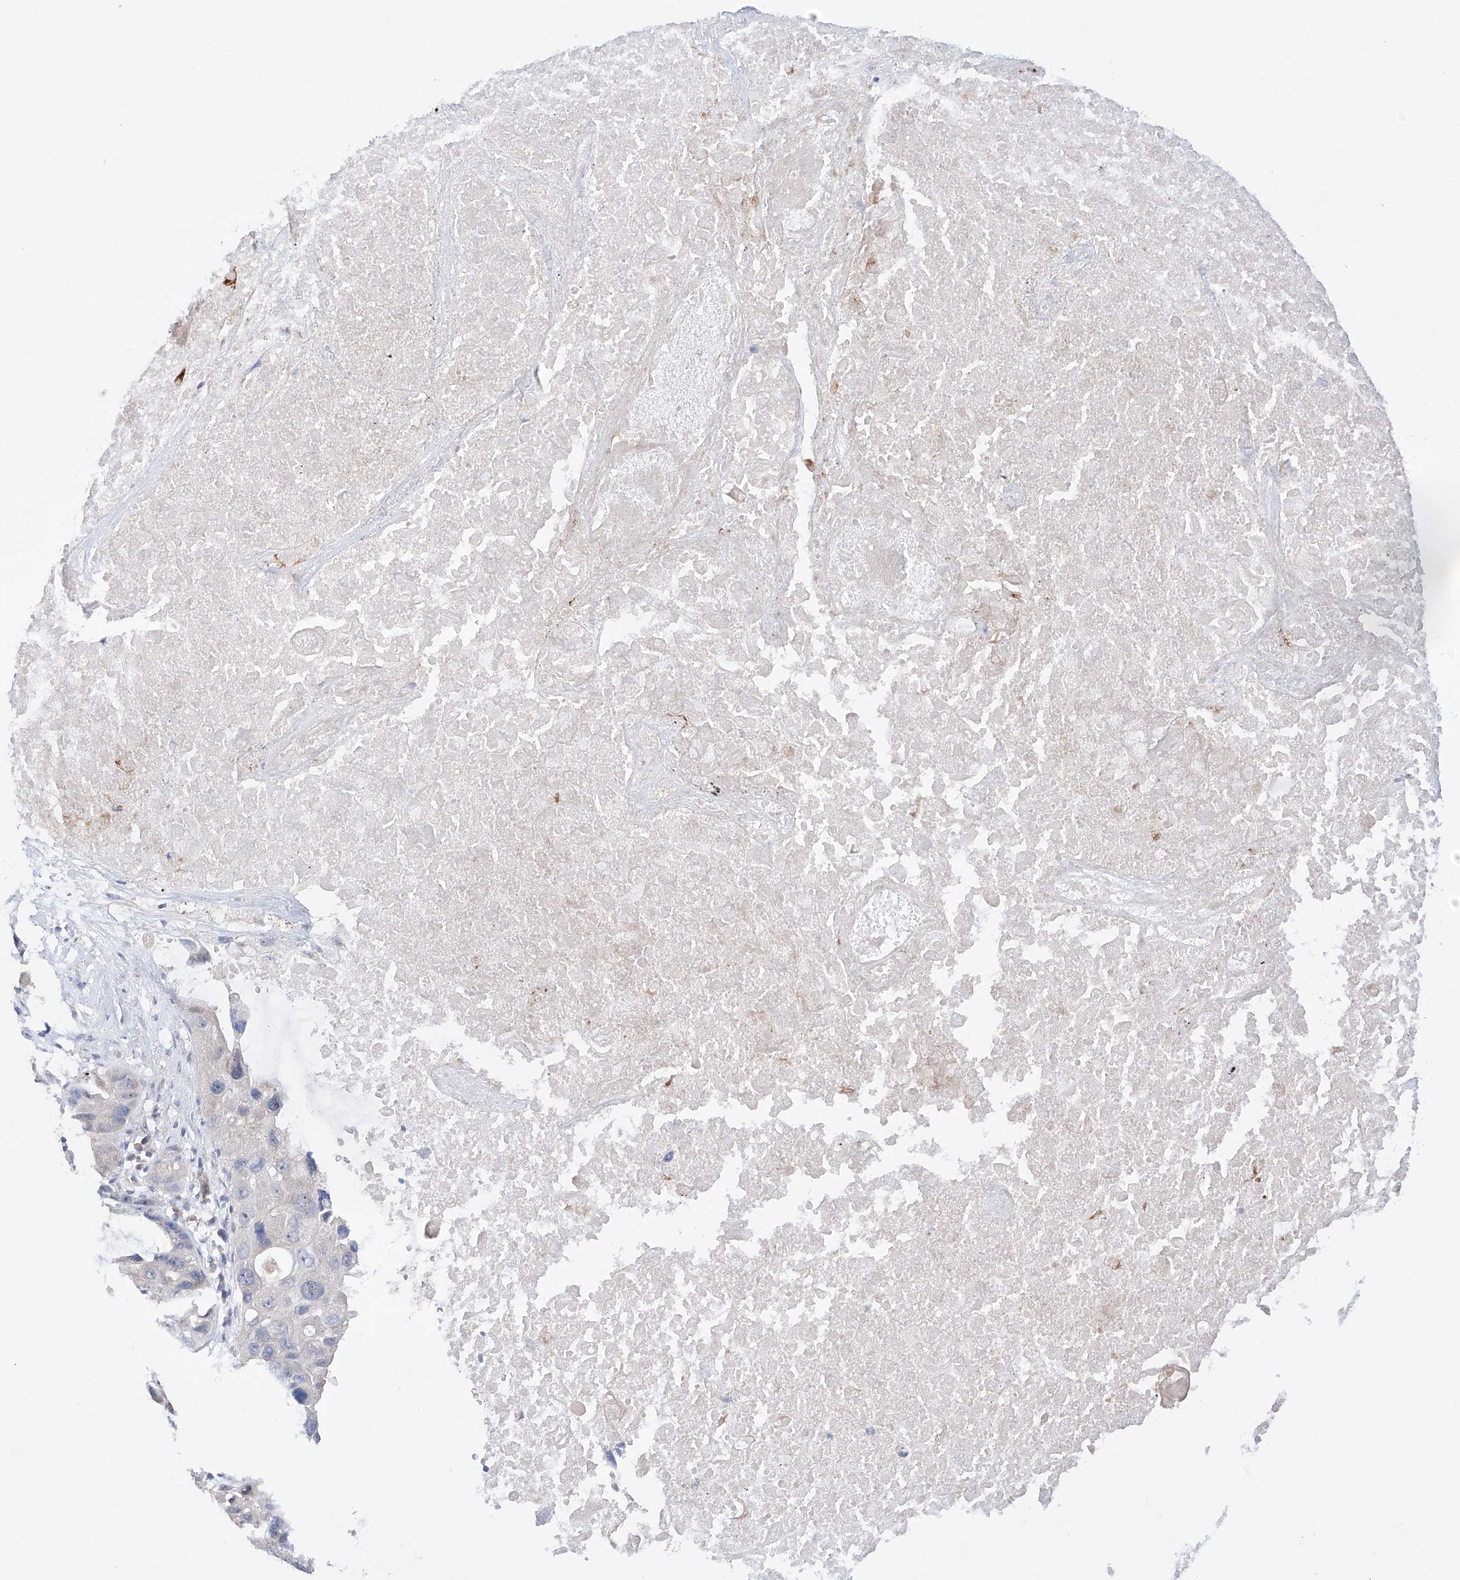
{"staining": {"intensity": "moderate", "quantity": "<25%", "location": "cytoplasmic/membranous"}, "tissue": "lung cancer", "cell_type": "Tumor cells", "image_type": "cancer", "snomed": [{"axis": "morphology", "description": "Squamous cell carcinoma, NOS"}, {"axis": "topography", "description": "Lung"}], "caption": "Lung squamous cell carcinoma stained with a protein marker displays moderate staining in tumor cells.", "gene": "AFG1L", "patient": {"sex": "female", "age": 73}}